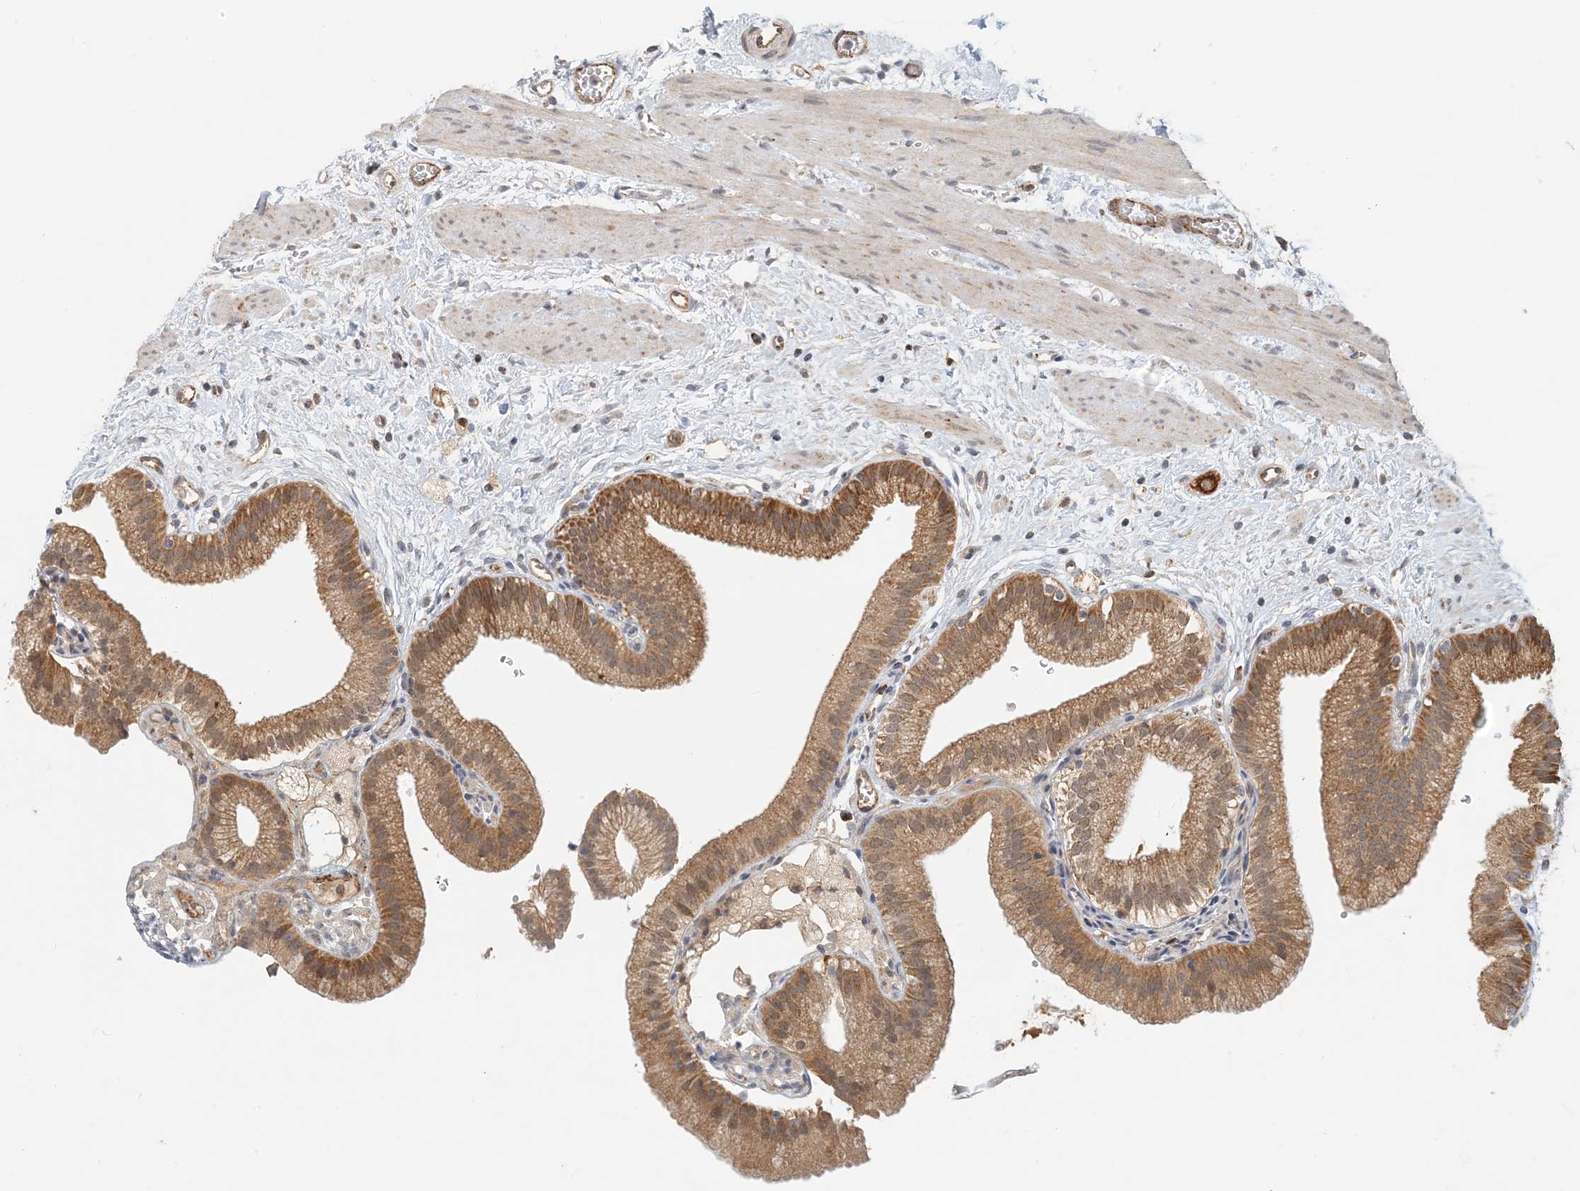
{"staining": {"intensity": "moderate", "quantity": ">75%", "location": "cytoplasmic/membranous"}, "tissue": "gallbladder", "cell_type": "Glandular cells", "image_type": "normal", "snomed": [{"axis": "morphology", "description": "Normal tissue, NOS"}, {"axis": "topography", "description": "Gallbladder"}], "caption": "This photomicrograph displays immunohistochemistry (IHC) staining of unremarkable human gallbladder, with medium moderate cytoplasmic/membranous staining in approximately >75% of glandular cells.", "gene": "ZBTB3", "patient": {"sex": "male", "age": 55}}